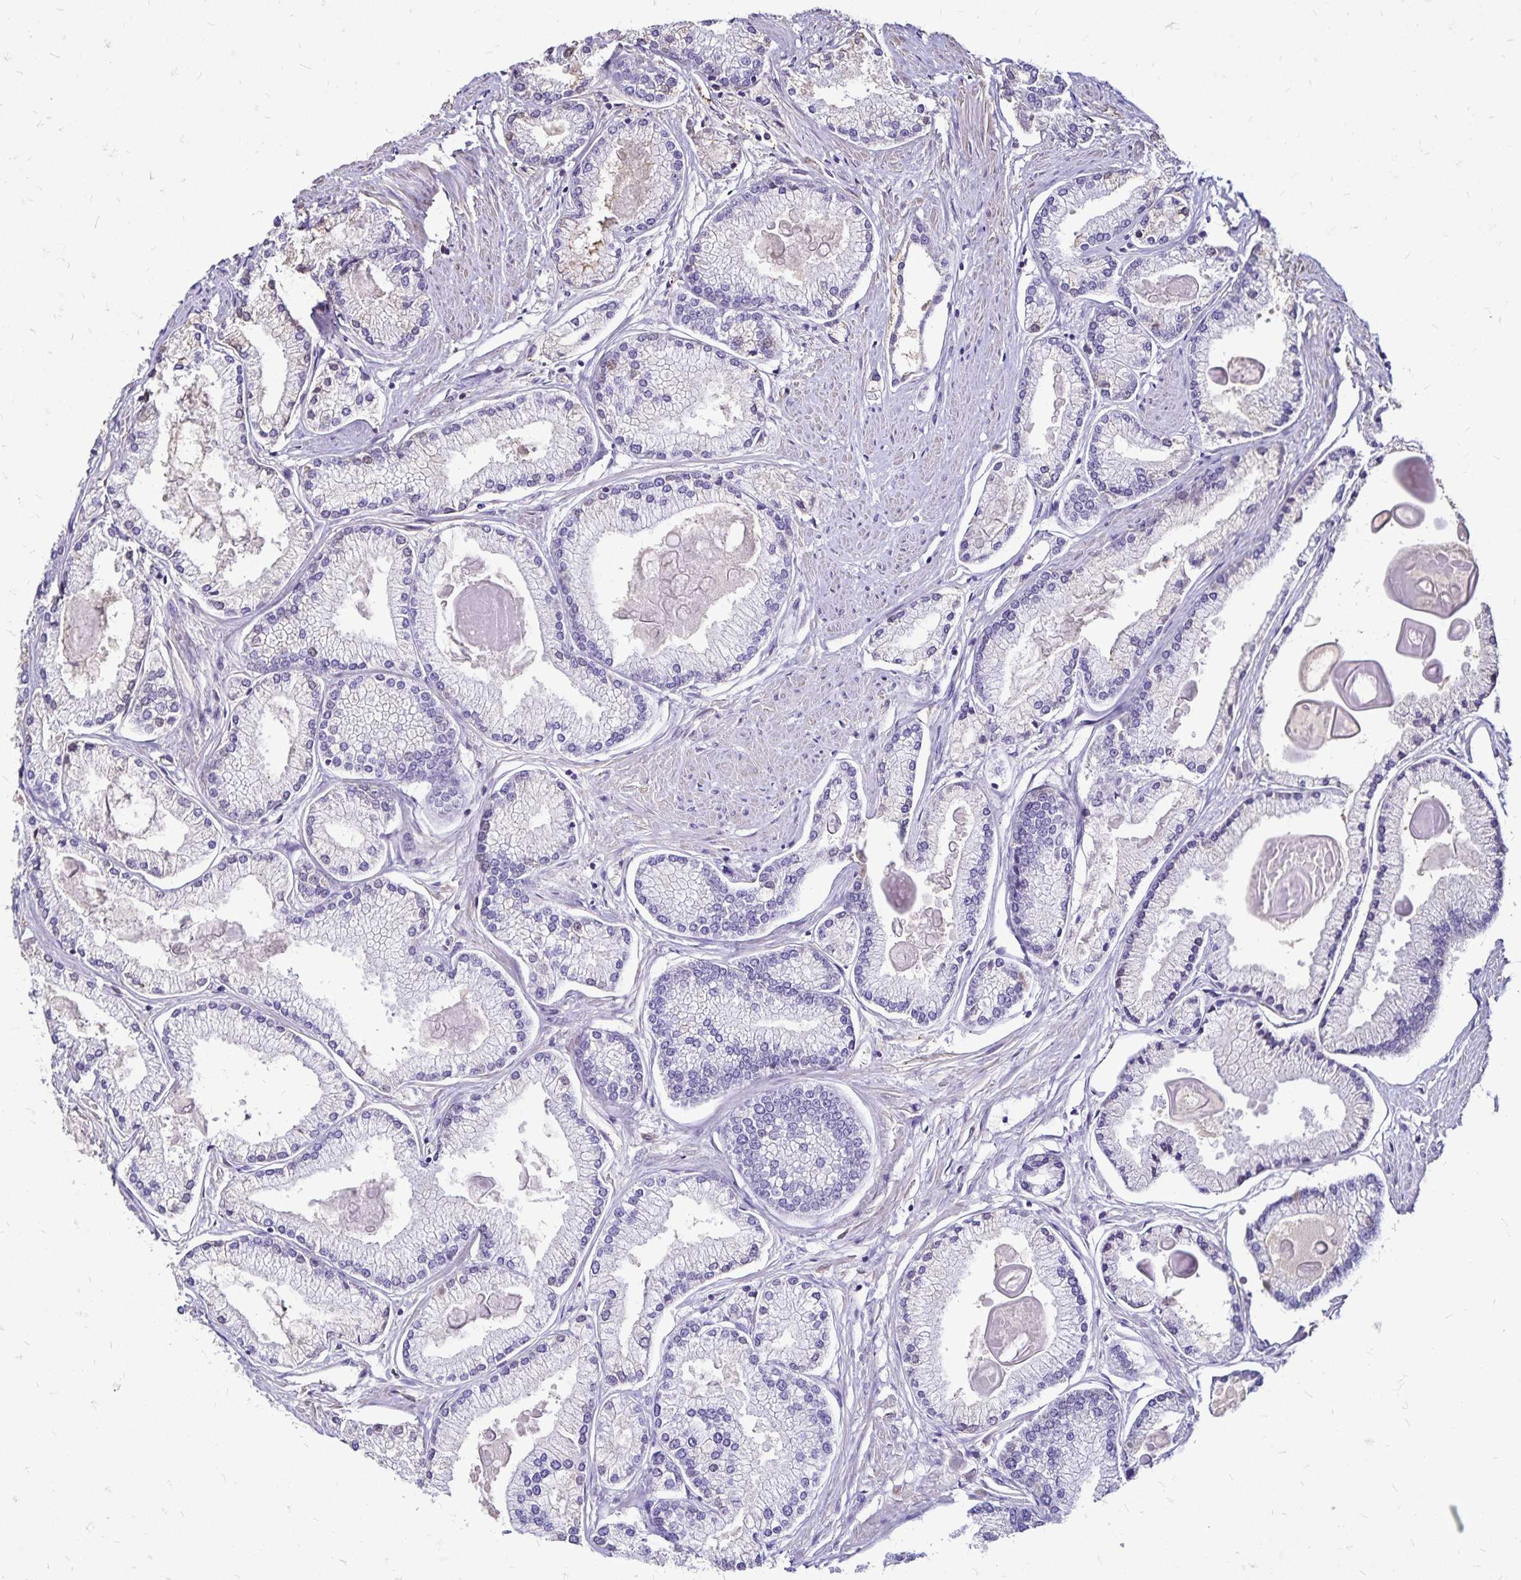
{"staining": {"intensity": "negative", "quantity": "none", "location": "none"}, "tissue": "prostate cancer", "cell_type": "Tumor cells", "image_type": "cancer", "snomed": [{"axis": "morphology", "description": "Adenocarcinoma, High grade"}, {"axis": "topography", "description": "Prostate"}], "caption": "Immunohistochemistry of prostate cancer (high-grade adenocarcinoma) demonstrates no expression in tumor cells.", "gene": "KISS1", "patient": {"sex": "male", "age": 68}}